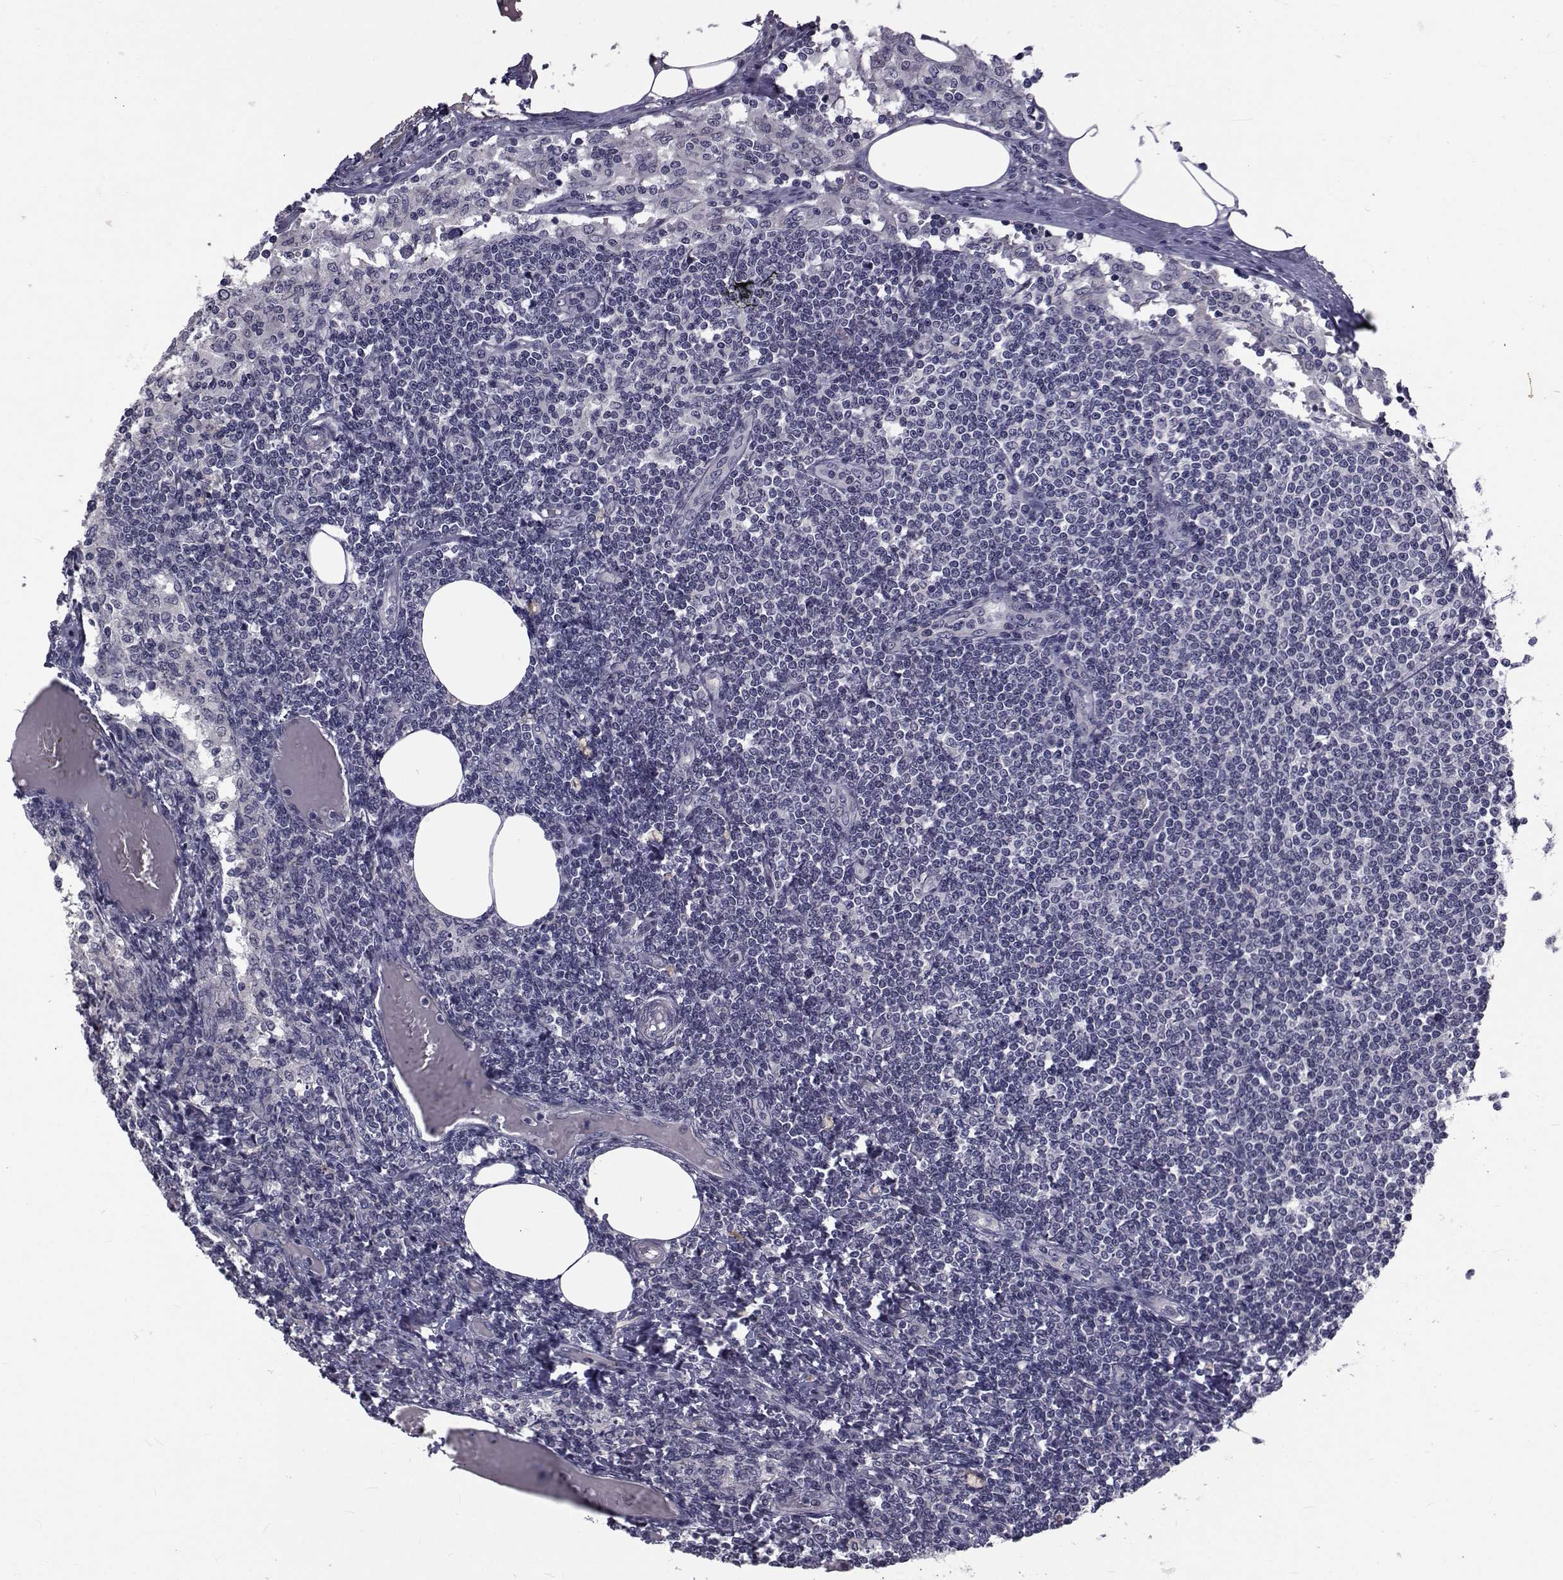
{"staining": {"intensity": "negative", "quantity": "none", "location": "none"}, "tissue": "lymph node", "cell_type": "Germinal center cells", "image_type": "normal", "snomed": [{"axis": "morphology", "description": "Normal tissue, NOS"}, {"axis": "topography", "description": "Lymph node"}], "caption": "DAB immunohistochemical staining of unremarkable lymph node shows no significant expression in germinal center cells.", "gene": "FDXR", "patient": {"sex": "female", "age": 69}}